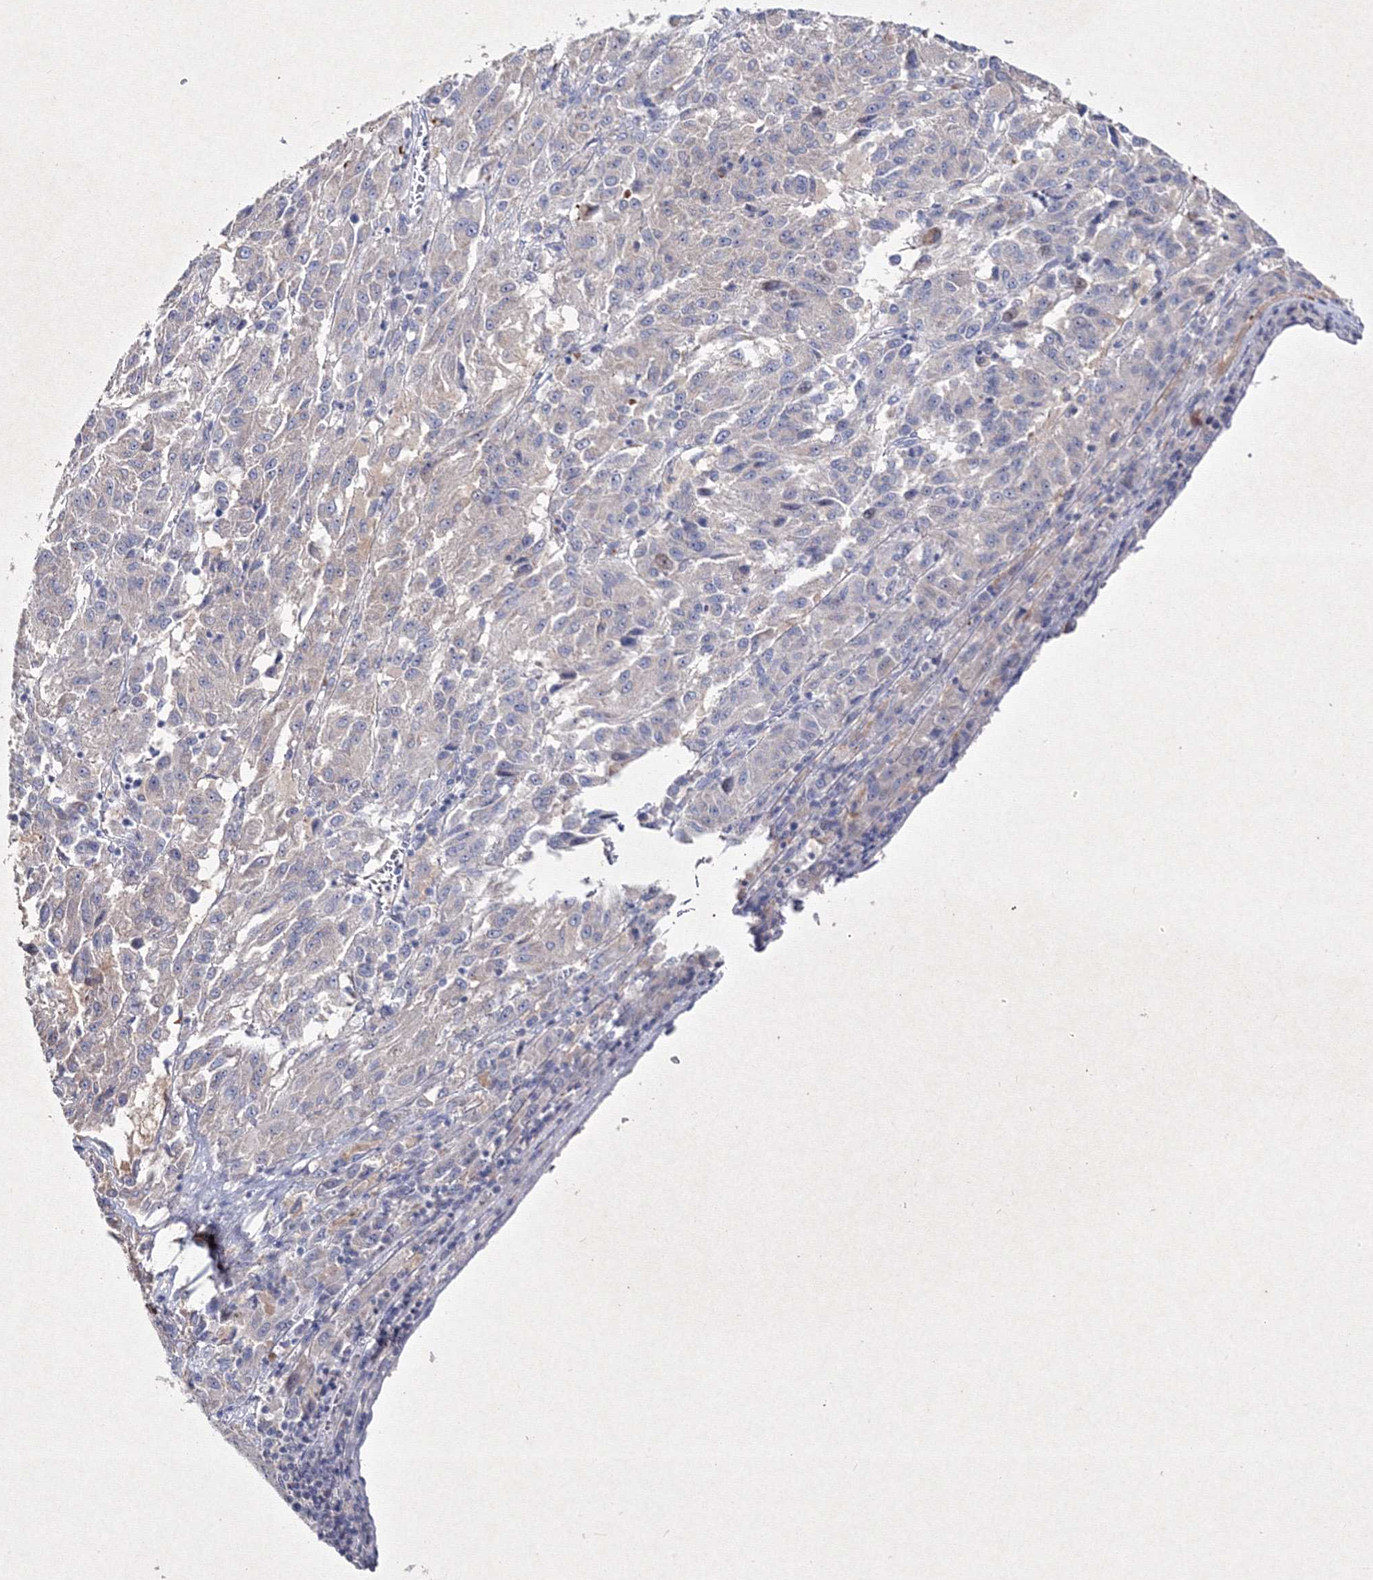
{"staining": {"intensity": "negative", "quantity": "none", "location": "none"}, "tissue": "melanoma", "cell_type": "Tumor cells", "image_type": "cancer", "snomed": [{"axis": "morphology", "description": "Malignant melanoma, Metastatic site"}, {"axis": "topography", "description": "Lung"}], "caption": "The histopathology image reveals no significant expression in tumor cells of malignant melanoma (metastatic site). (DAB (3,3'-diaminobenzidine) immunohistochemistry (IHC), high magnification).", "gene": "SMIM29", "patient": {"sex": "male", "age": 64}}